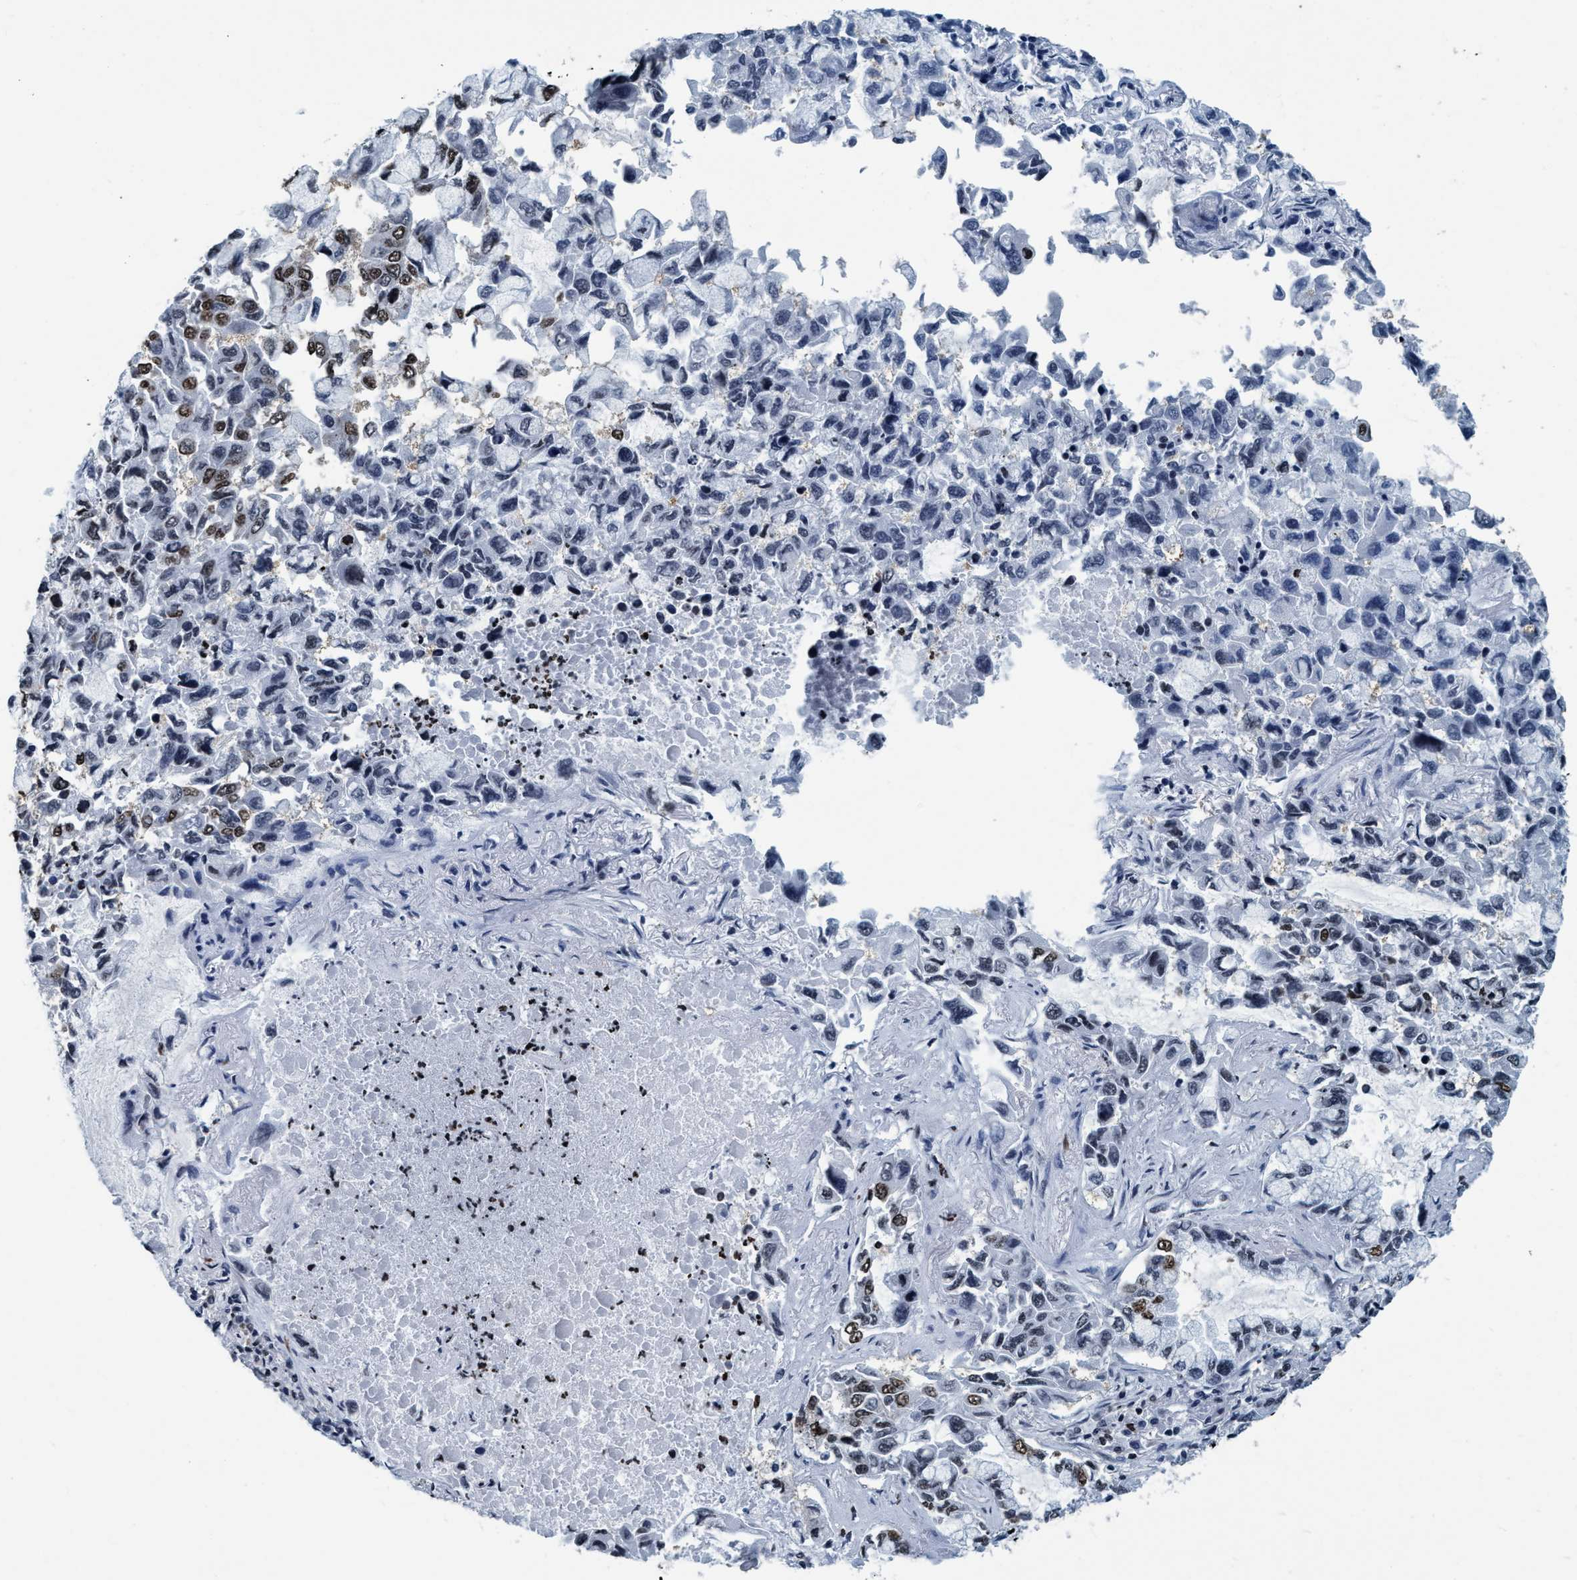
{"staining": {"intensity": "moderate", "quantity": "<25%", "location": "nuclear"}, "tissue": "lung cancer", "cell_type": "Tumor cells", "image_type": "cancer", "snomed": [{"axis": "morphology", "description": "Adenocarcinoma, NOS"}, {"axis": "topography", "description": "Lung"}], "caption": "A histopathology image showing moderate nuclear staining in about <25% of tumor cells in lung cancer, as visualized by brown immunohistochemical staining.", "gene": "CCNE2", "patient": {"sex": "male", "age": 64}}